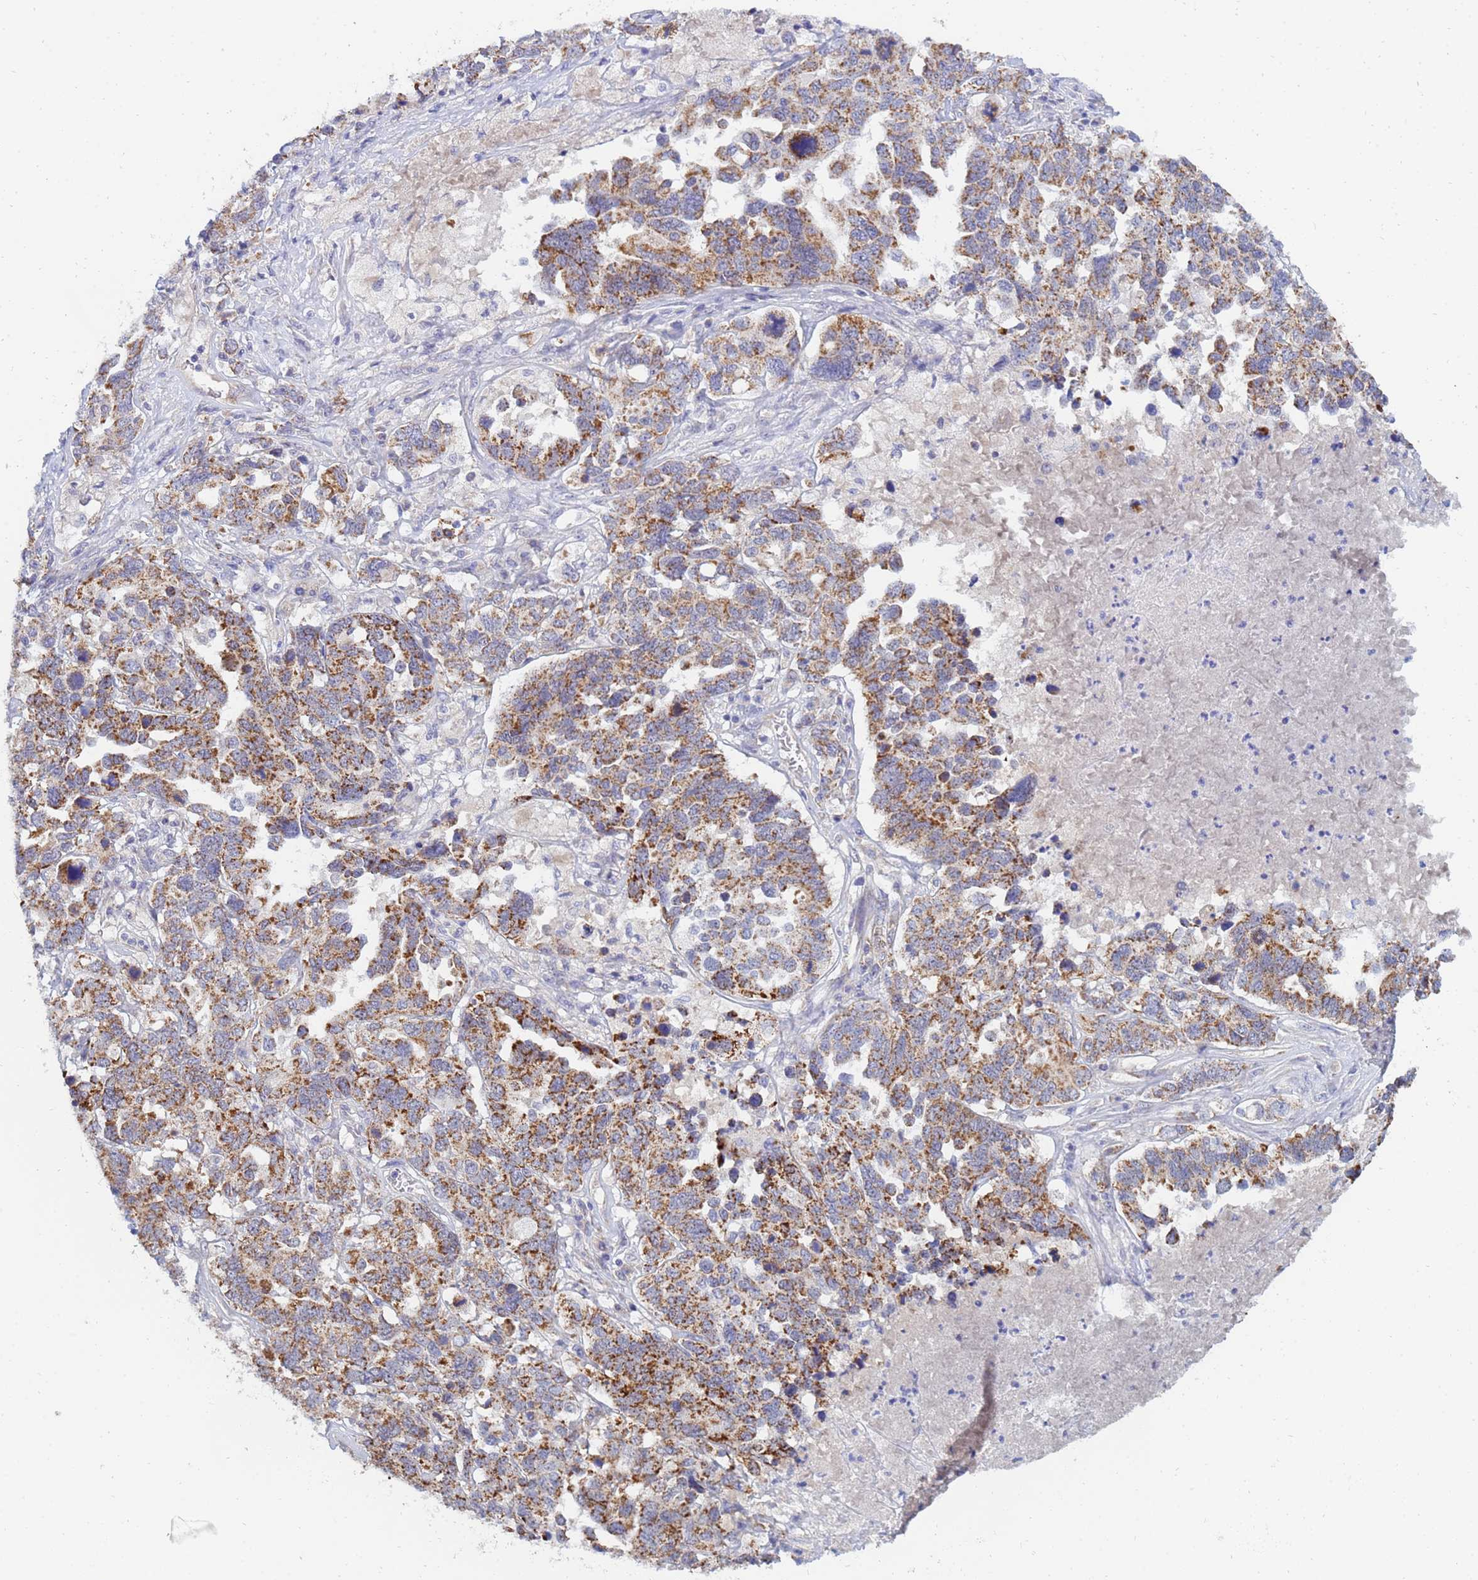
{"staining": {"intensity": "moderate", "quantity": ">75%", "location": "cytoplasmic/membranous"}, "tissue": "ovarian cancer", "cell_type": "Tumor cells", "image_type": "cancer", "snomed": [{"axis": "morphology", "description": "Carcinoma, endometroid"}, {"axis": "topography", "description": "Ovary"}], "caption": "Brown immunohistochemical staining in human endometroid carcinoma (ovarian) reveals moderate cytoplasmic/membranous expression in approximately >75% of tumor cells.", "gene": "SDR39U1", "patient": {"sex": "female", "age": 62}}